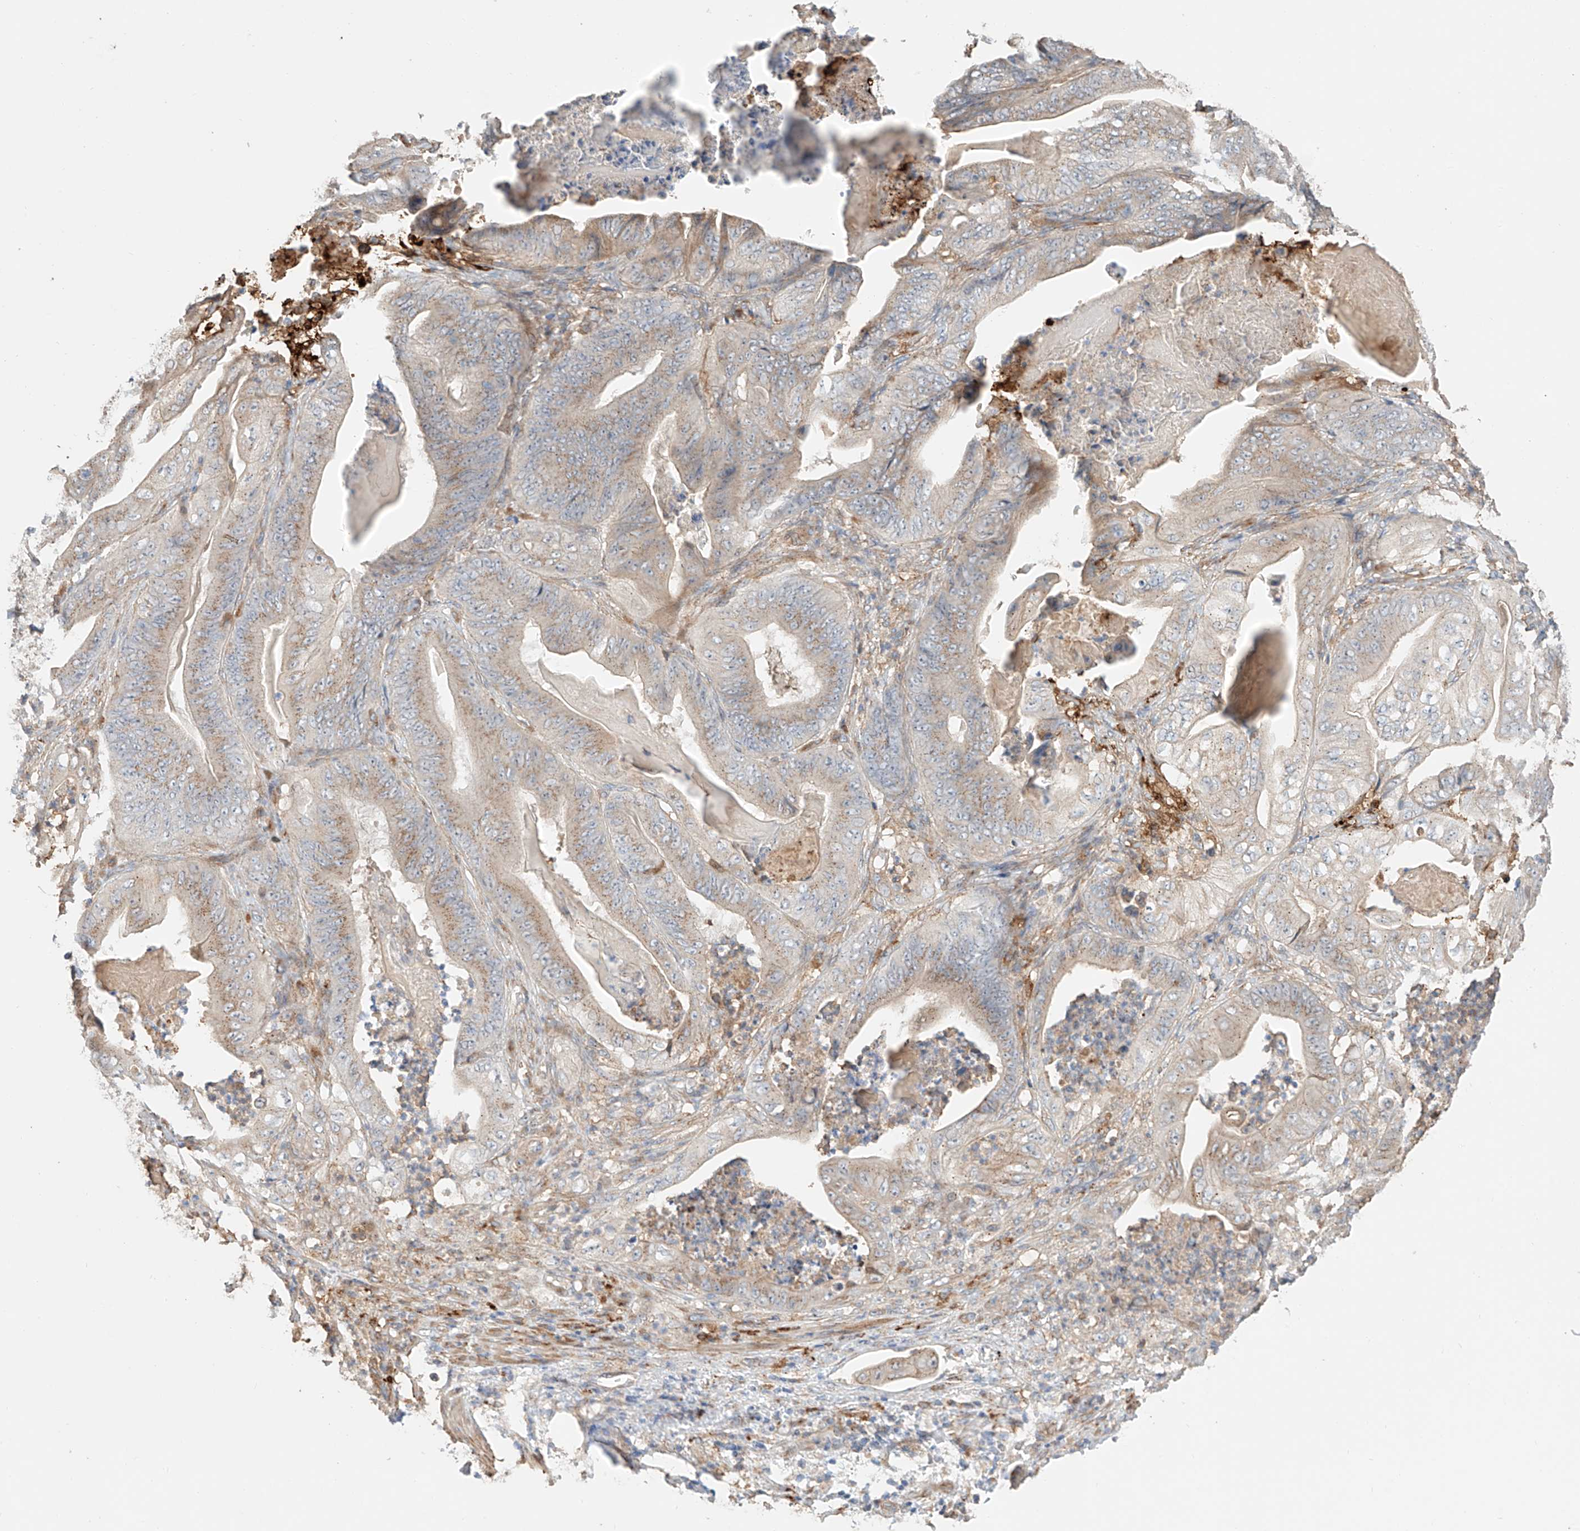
{"staining": {"intensity": "weak", "quantity": "25%-75%", "location": "cytoplasmic/membranous"}, "tissue": "stomach cancer", "cell_type": "Tumor cells", "image_type": "cancer", "snomed": [{"axis": "morphology", "description": "Adenocarcinoma, NOS"}, {"axis": "topography", "description": "Stomach"}], "caption": "A micrograph of human adenocarcinoma (stomach) stained for a protein reveals weak cytoplasmic/membranous brown staining in tumor cells.", "gene": "MOSPD1", "patient": {"sex": "female", "age": 73}}